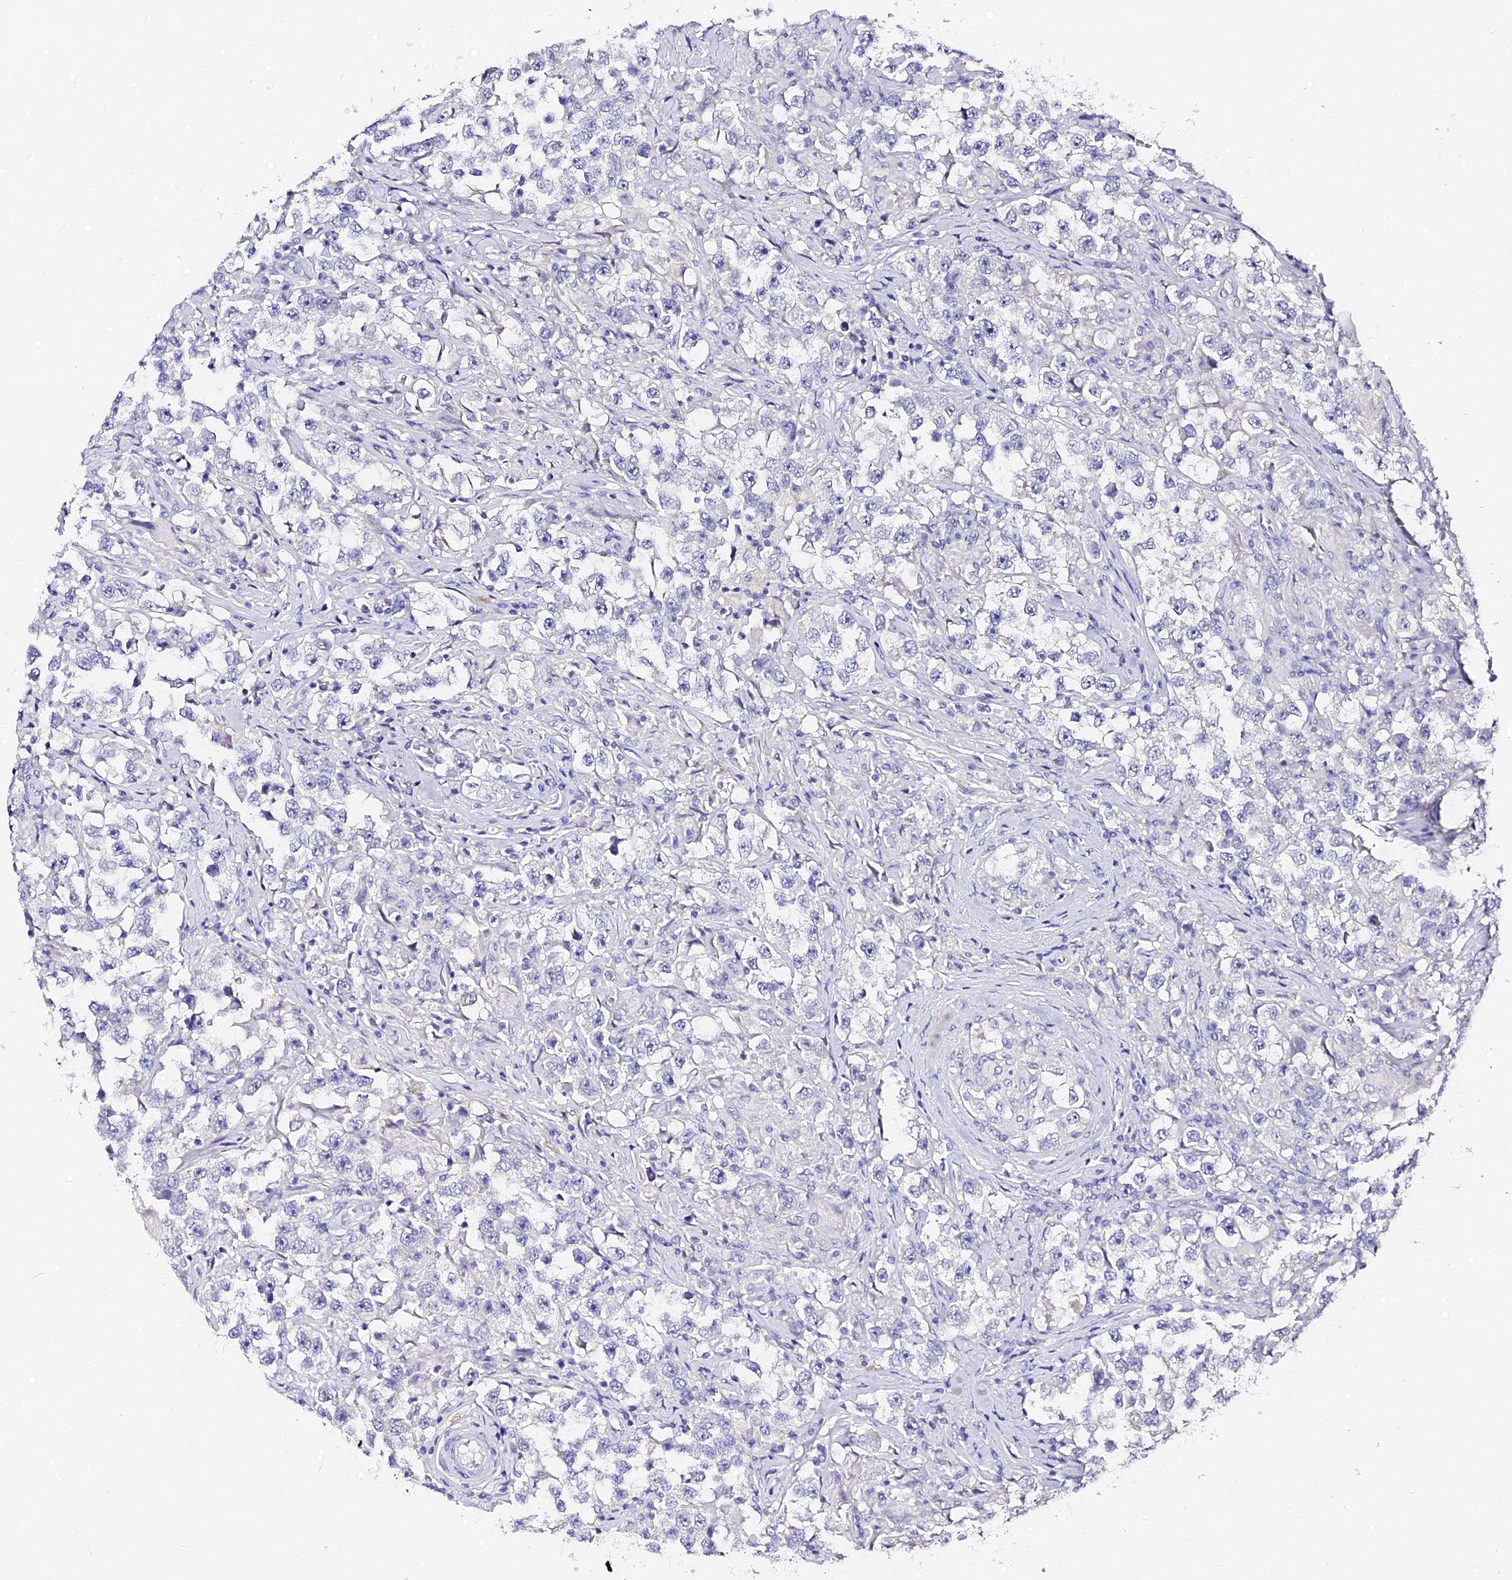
{"staining": {"intensity": "negative", "quantity": "none", "location": "none"}, "tissue": "testis cancer", "cell_type": "Tumor cells", "image_type": "cancer", "snomed": [{"axis": "morphology", "description": "Seminoma, NOS"}, {"axis": "topography", "description": "Testis"}], "caption": "Immunohistochemistry (IHC) micrograph of neoplastic tissue: testis seminoma stained with DAB exhibits no significant protein positivity in tumor cells.", "gene": "VPS33B", "patient": {"sex": "male", "age": 46}}